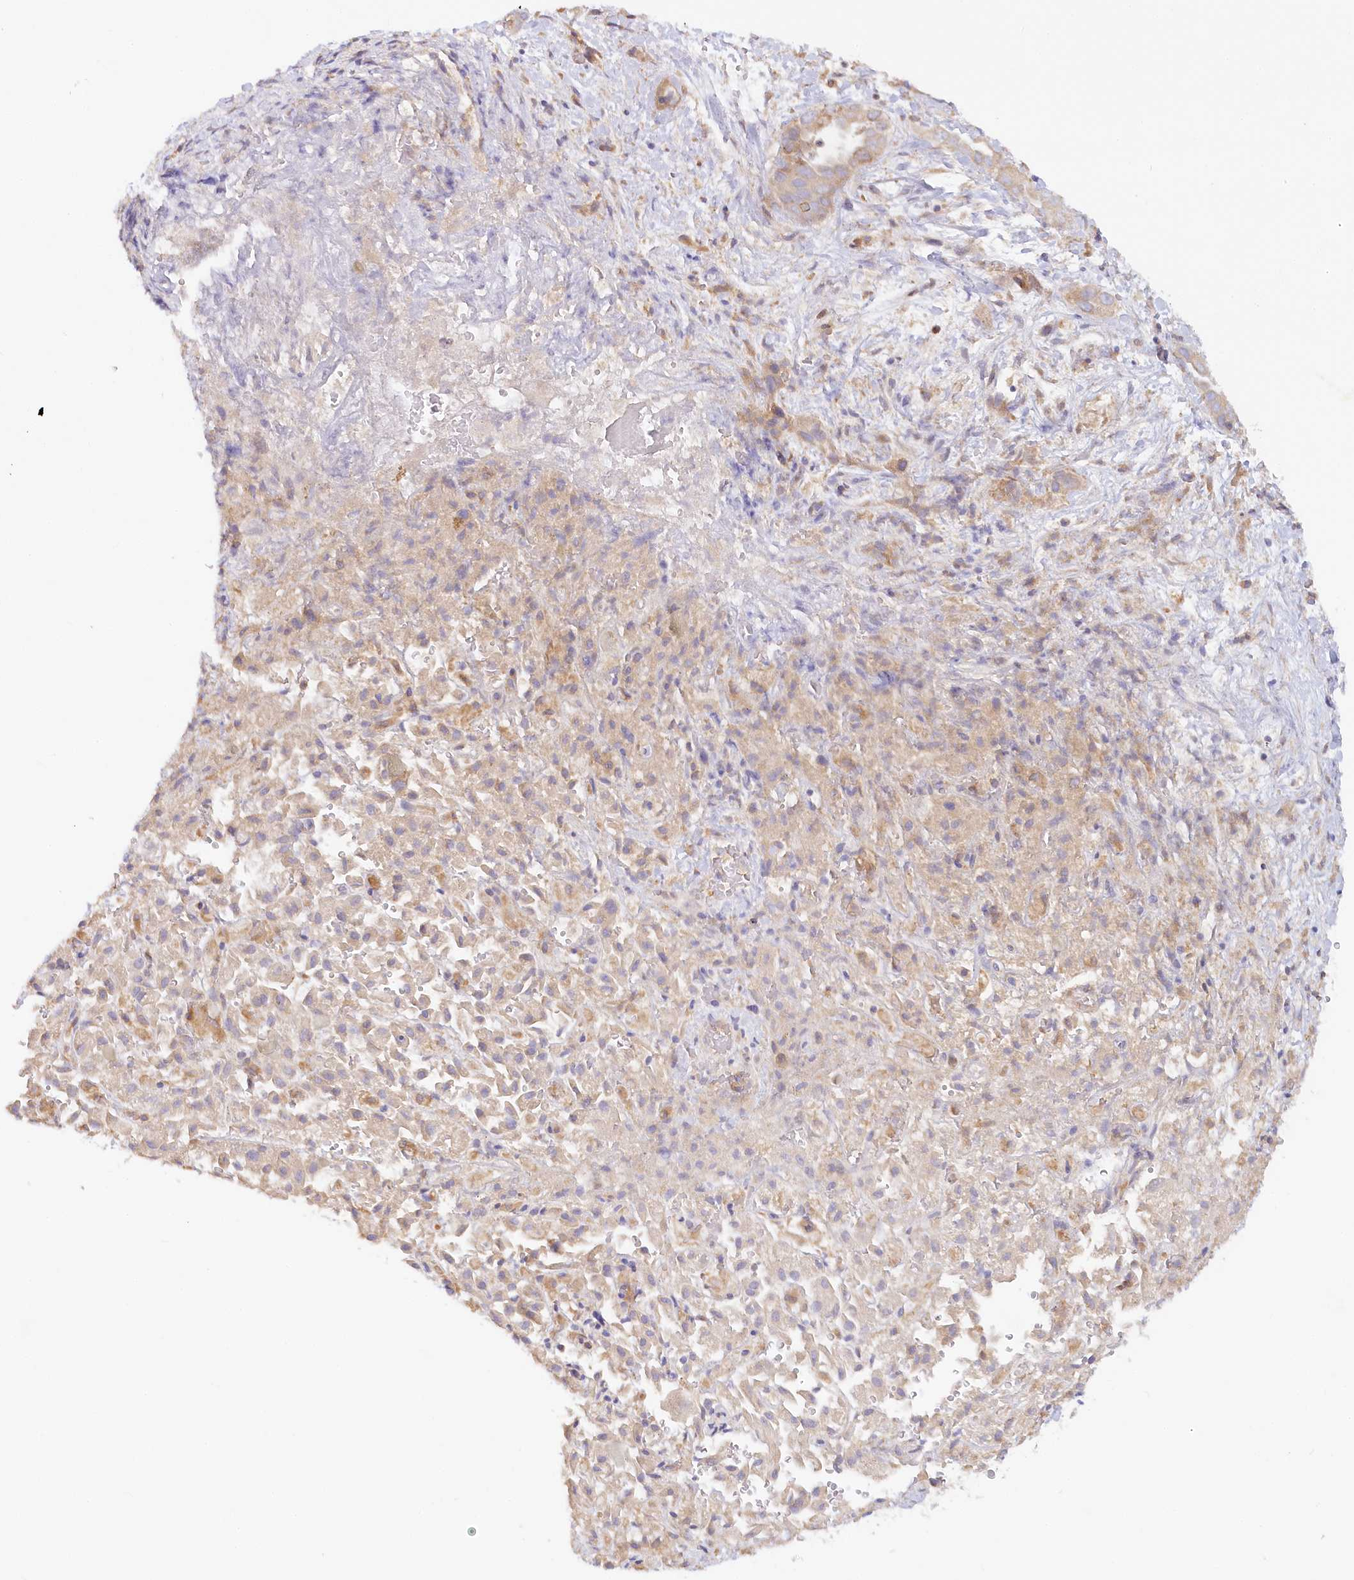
{"staining": {"intensity": "weak", "quantity": "<25%", "location": "cytoplasmic/membranous"}, "tissue": "liver cancer", "cell_type": "Tumor cells", "image_type": "cancer", "snomed": [{"axis": "morphology", "description": "Cholangiocarcinoma"}, {"axis": "topography", "description": "Liver"}], "caption": "Liver cancer stained for a protein using IHC exhibits no expression tumor cells.", "gene": "PAIP2", "patient": {"sex": "female", "age": 52}}